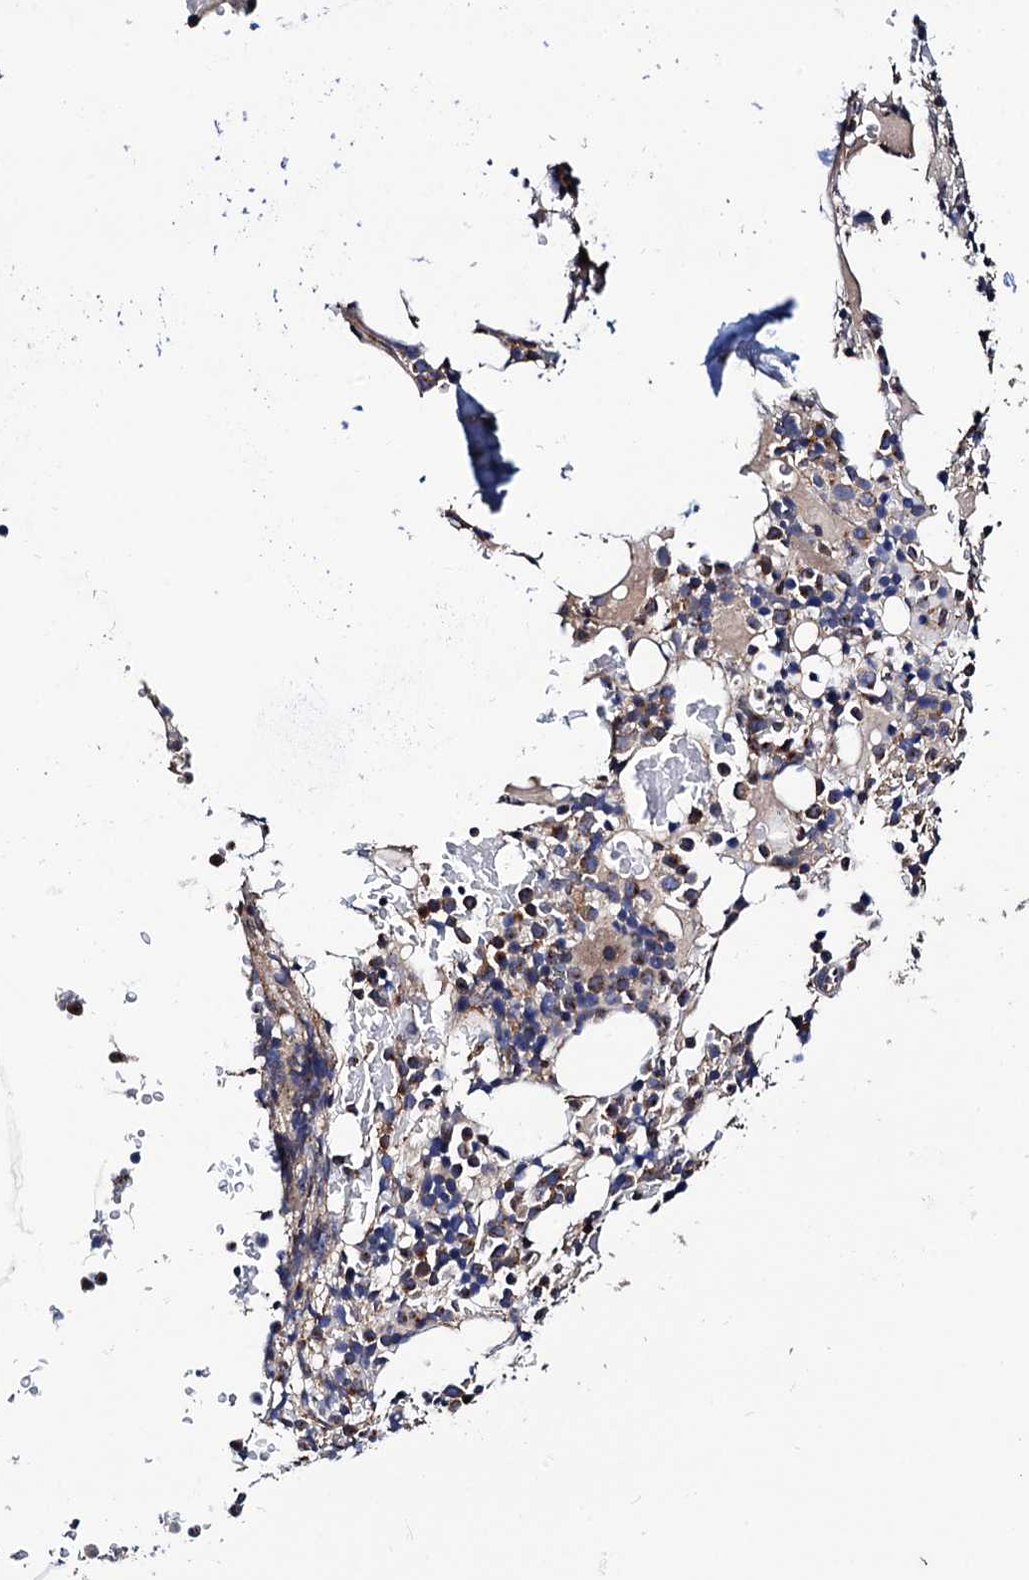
{"staining": {"intensity": "moderate", "quantity": "25%-75%", "location": "cytoplasmic/membranous"}, "tissue": "bone marrow", "cell_type": "Hematopoietic cells", "image_type": "normal", "snomed": [{"axis": "morphology", "description": "Normal tissue, NOS"}, {"axis": "topography", "description": "Bone marrow"}], "caption": "Immunohistochemical staining of benign human bone marrow displays moderate cytoplasmic/membranous protein staining in approximately 25%-75% of hematopoietic cells.", "gene": "VPS35", "patient": {"sex": "male", "age": 58}}